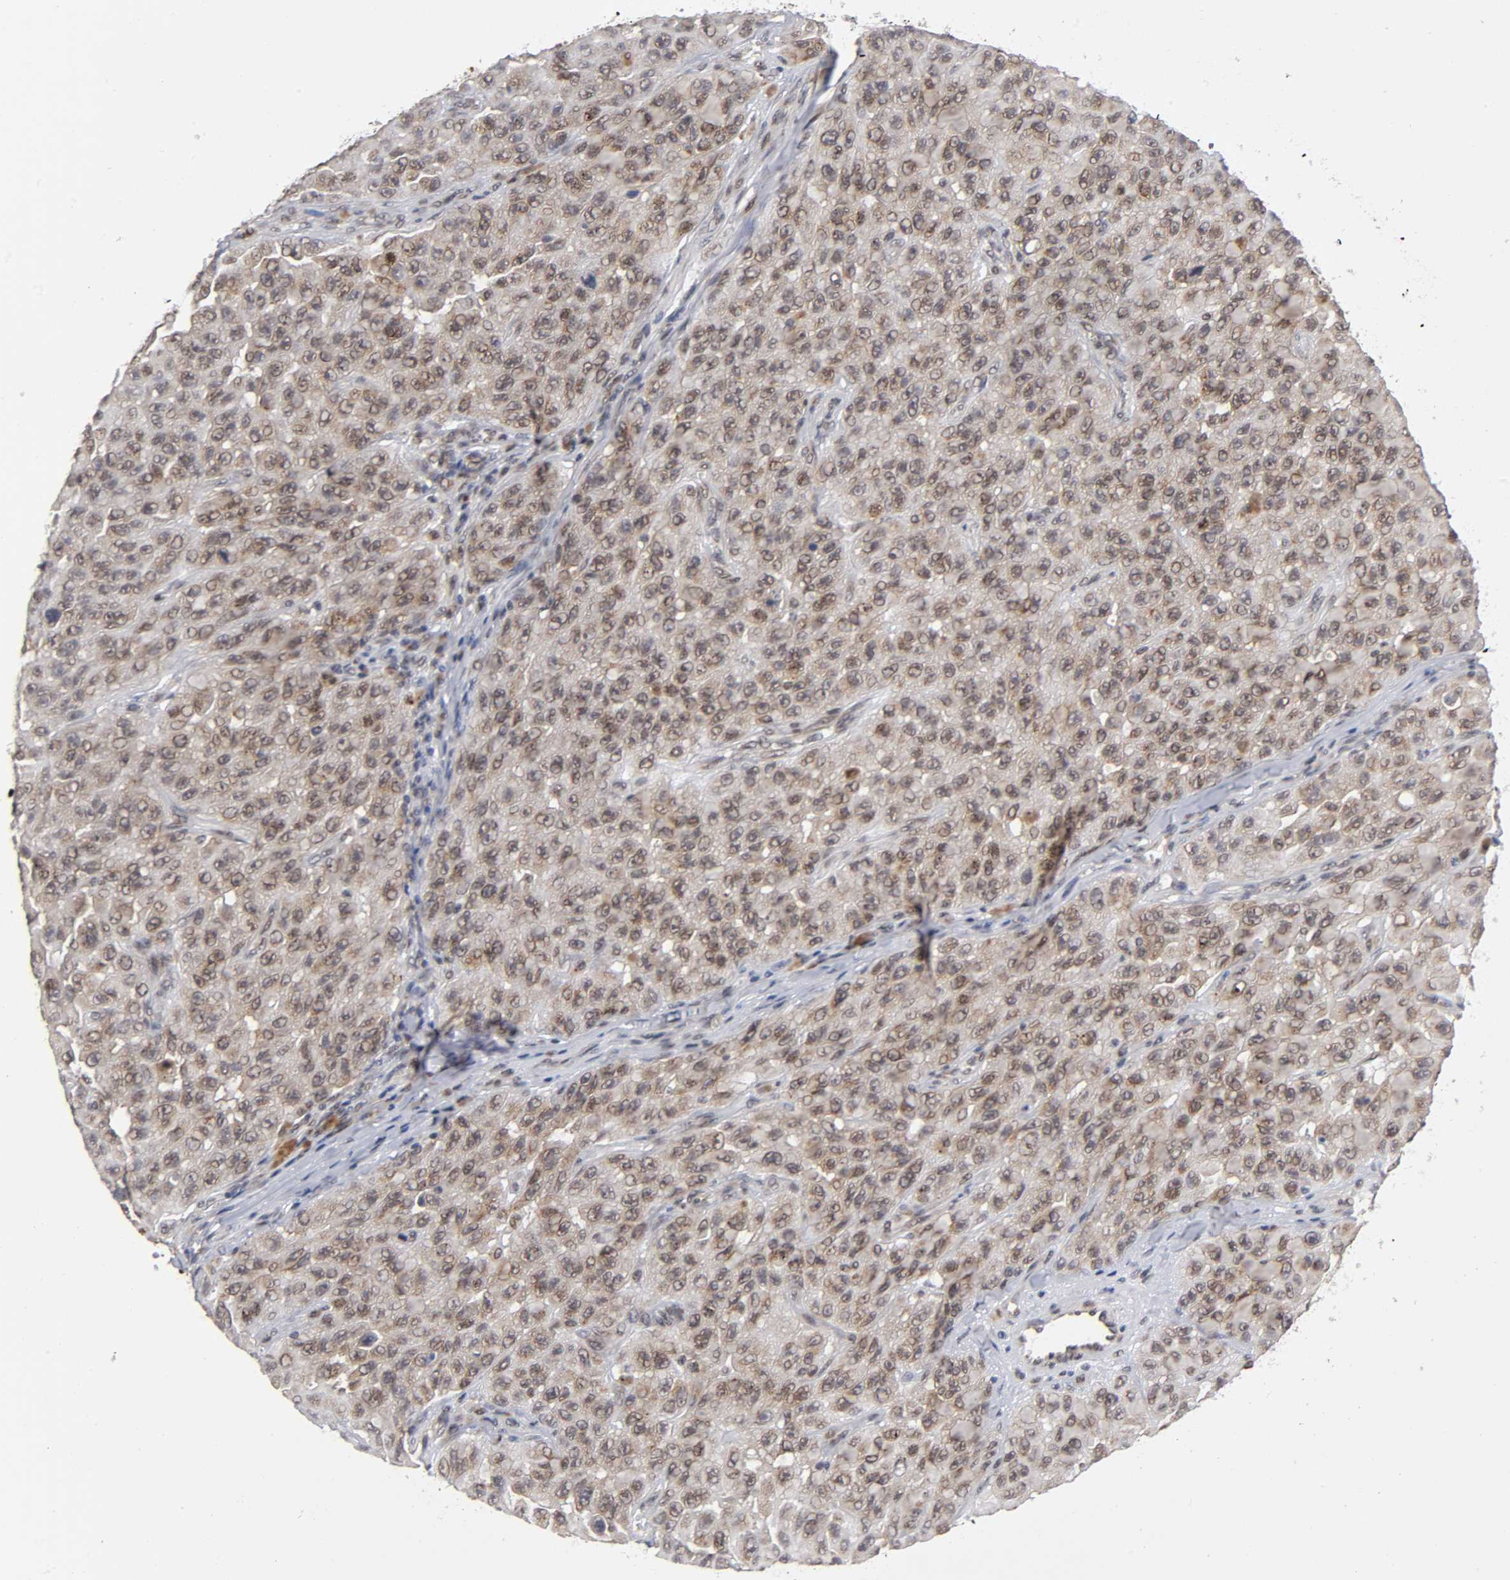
{"staining": {"intensity": "moderate", "quantity": ">75%", "location": "cytoplasmic/membranous,nuclear"}, "tissue": "melanoma", "cell_type": "Tumor cells", "image_type": "cancer", "snomed": [{"axis": "morphology", "description": "Malignant melanoma, NOS"}, {"axis": "topography", "description": "Skin"}], "caption": "There is medium levels of moderate cytoplasmic/membranous and nuclear staining in tumor cells of melanoma, as demonstrated by immunohistochemical staining (brown color).", "gene": "EP300", "patient": {"sex": "male", "age": 30}}